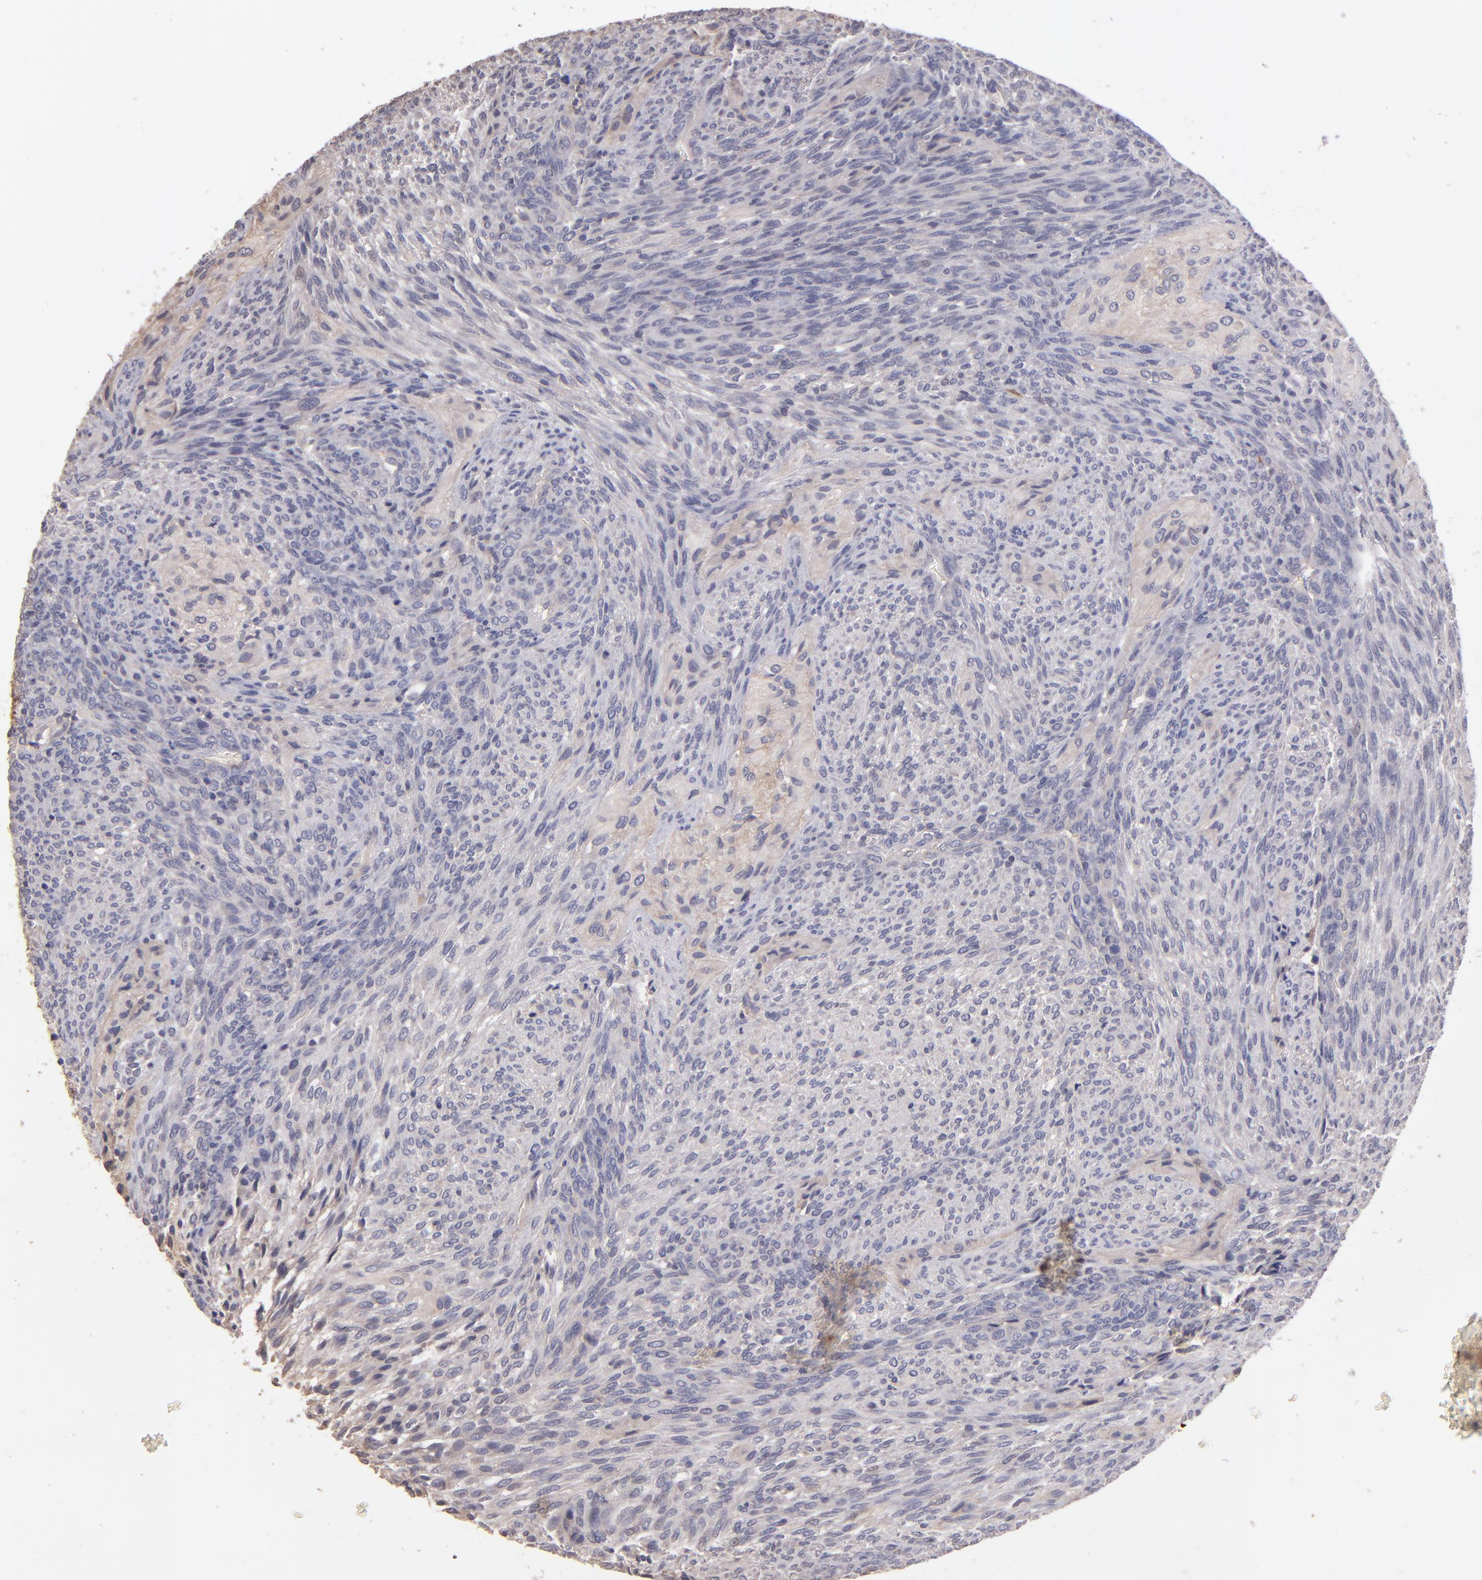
{"staining": {"intensity": "negative", "quantity": "none", "location": "none"}, "tissue": "glioma", "cell_type": "Tumor cells", "image_type": "cancer", "snomed": [{"axis": "morphology", "description": "Glioma, malignant, High grade"}, {"axis": "topography", "description": "Cerebral cortex"}], "caption": "Glioma stained for a protein using IHC shows no expression tumor cells.", "gene": "GNAZ", "patient": {"sex": "female", "age": 55}}